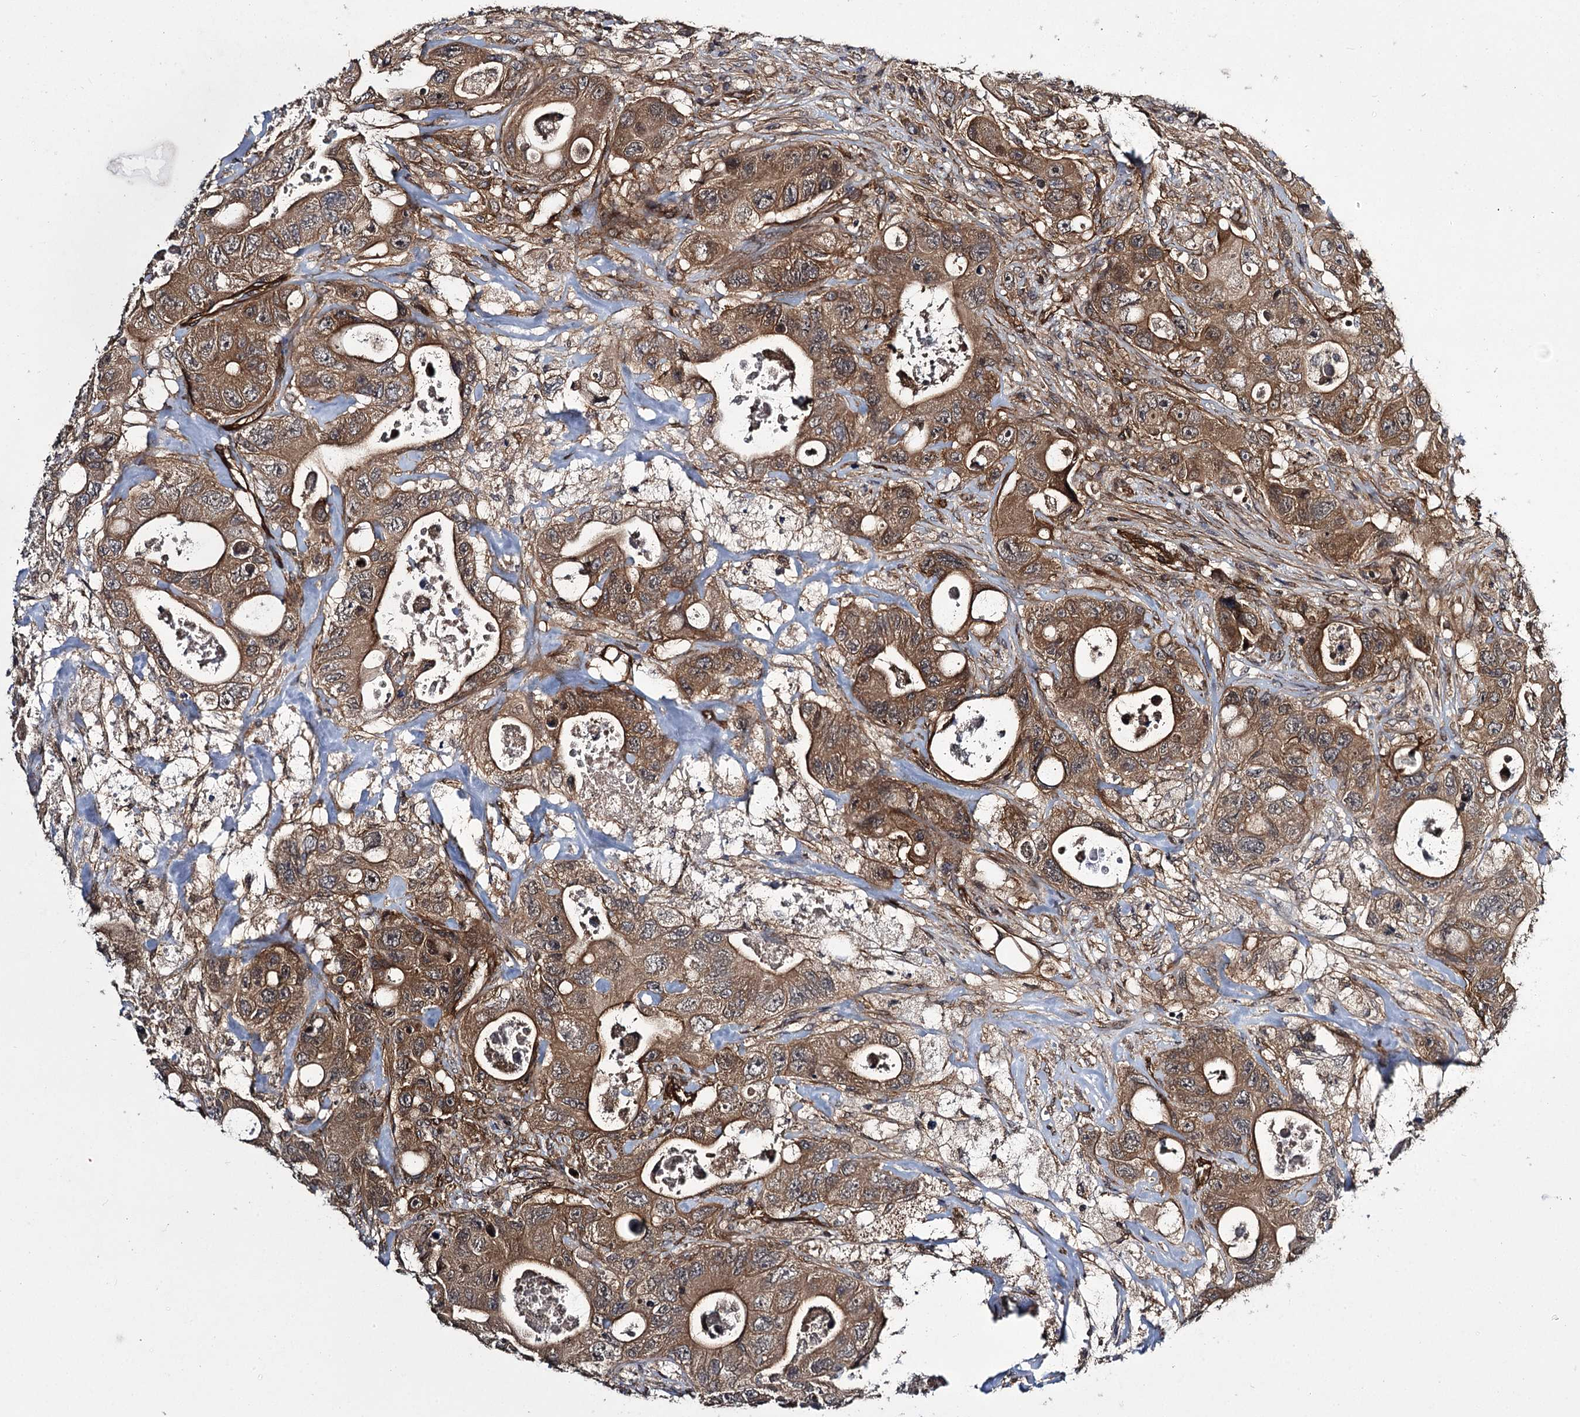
{"staining": {"intensity": "moderate", "quantity": ">75%", "location": "cytoplasmic/membranous"}, "tissue": "colorectal cancer", "cell_type": "Tumor cells", "image_type": "cancer", "snomed": [{"axis": "morphology", "description": "Adenocarcinoma, NOS"}, {"axis": "topography", "description": "Colon"}], "caption": "This photomicrograph reveals adenocarcinoma (colorectal) stained with IHC to label a protein in brown. The cytoplasmic/membranous of tumor cells show moderate positivity for the protein. Nuclei are counter-stained blue.", "gene": "MYO1C", "patient": {"sex": "female", "age": 46}}